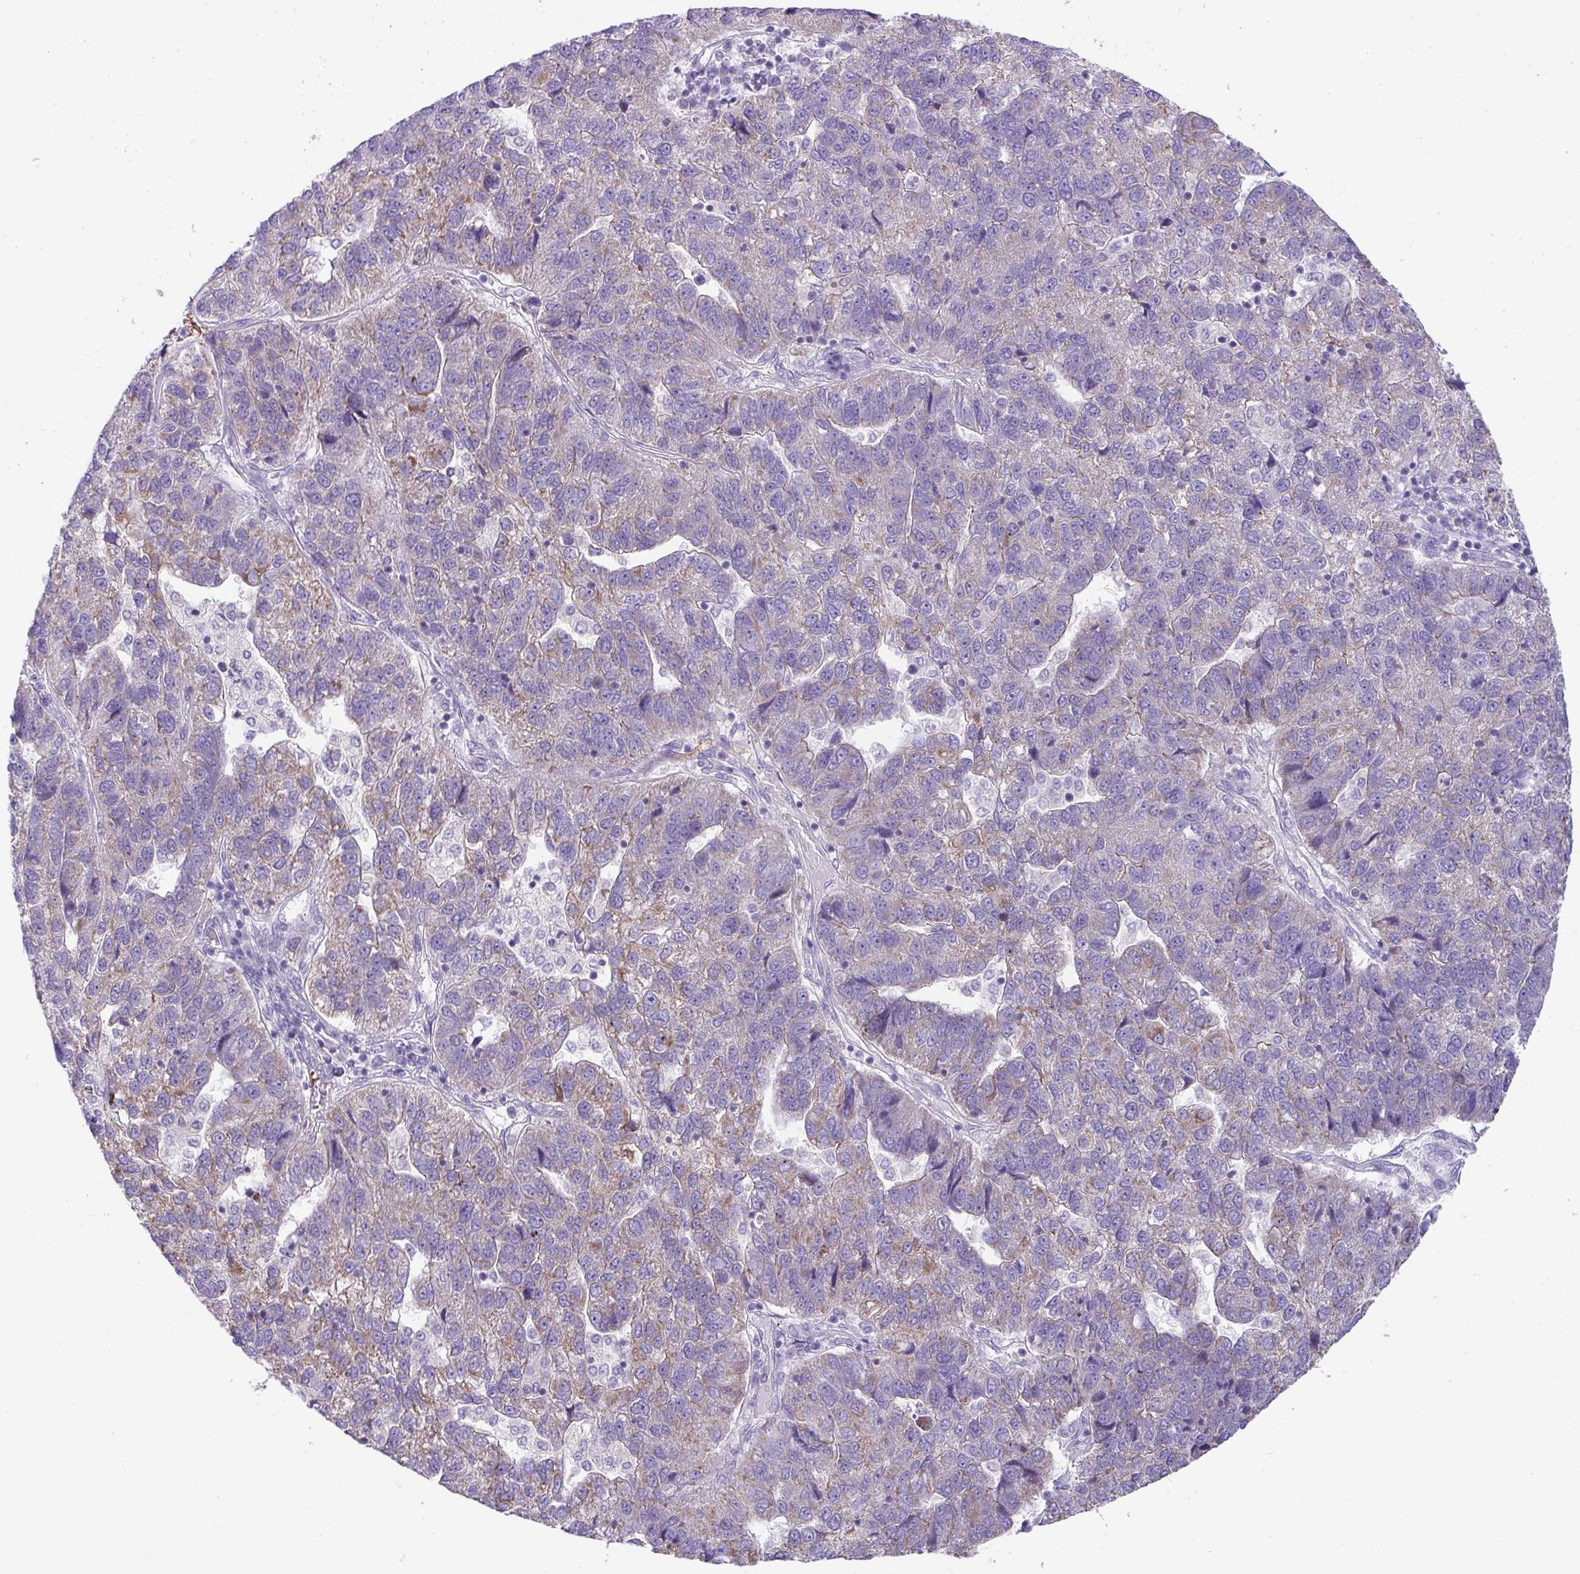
{"staining": {"intensity": "moderate", "quantity": "<25%", "location": "cytoplasmic/membranous"}, "tissue": "pancreatic cancer", "cell_type": "Tumor cells", "image_type": "cancer", "snomed": [{"axis": "morphology", "description": "Adenocarcinoma, NOS"}, {"axis": "topography", "description": "Pancreas"}], "caption": "A photomicrograph of human pancreatic cancer stained for a protein reveals moderate cytoplasmic/membranous brown staining in tumor cells.", "gene": "PLA2G12B", "patient": {"sex": "female", "age": 61}}